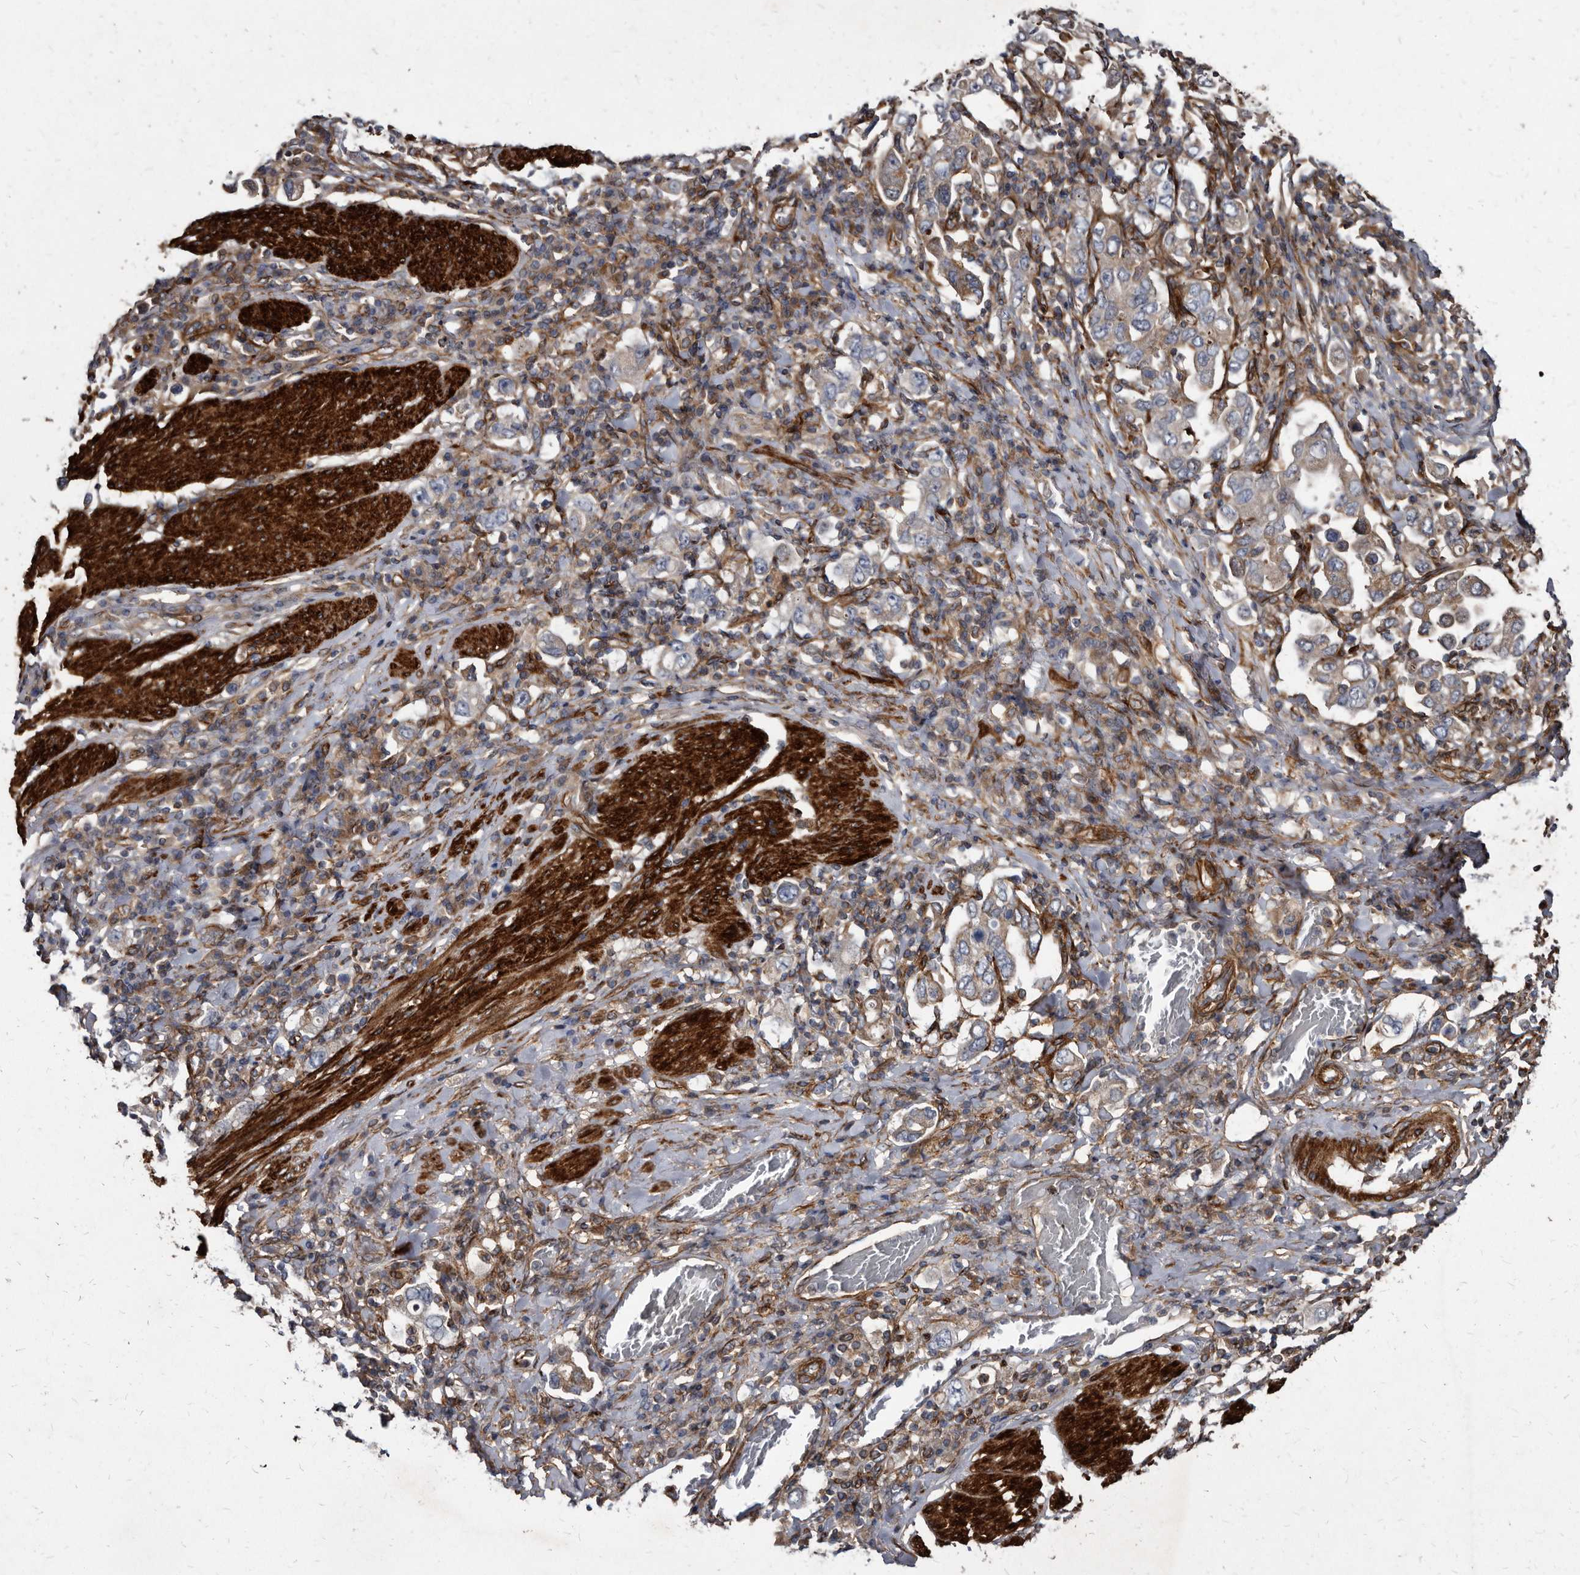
{"staining": {"intensity": "weak", "quantity": "25%-75%", "location": "cytoplasmic/membranous"}, "tissue": "stomach cancer", "cell_type": "Tumor cells", "image_type": "cancer", "snomed": [{"axis": "morphology", "description": "Adenocarcinoma, NOS"}, {"axis": "topography", "description": "Stomach, upper"}], "caption": "Stomach cancer (adenocarcinoma) tissue reveals weak cytoplasmic/membranous positivity in approximately 25%-75% of tumor cells, visualized by immunohistochemistry.", "gene": "KCTD20", "patient": {"sex": "male", "age": 62}}